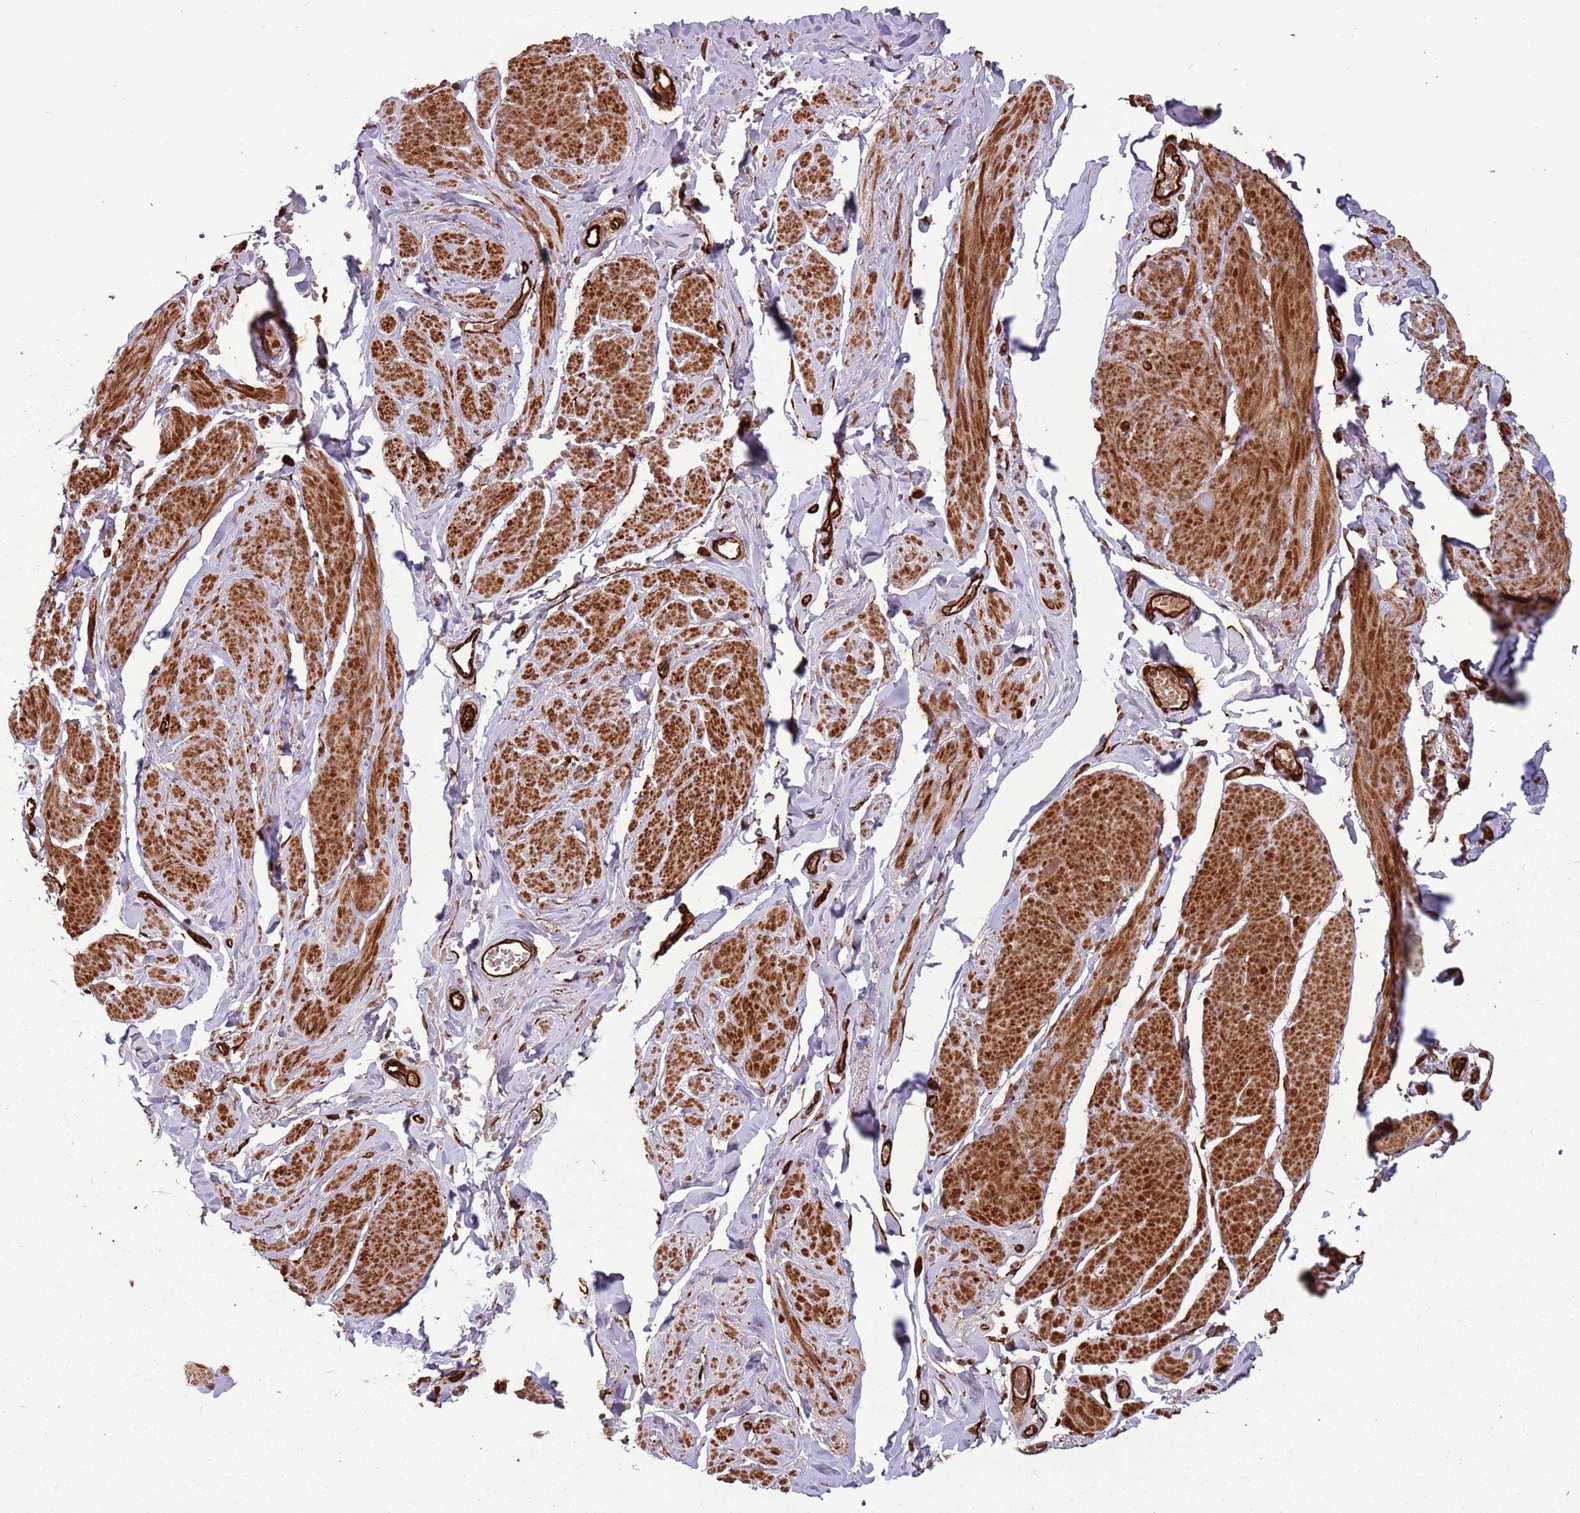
{"staining": {"intensity": "strong", "quantity": "25%-75%", "location": "cytoplasmic/membranous,nuclear"}, "tissue": "smooth muscle", "cell_type": "Smooth muscle cells", "image_type": "normal", "snomed": [{"axis": "morphology", "description": "Normal tissue, NOS"}, {"axis": "topography", "description": "Smooth muscle"}, {"axis": "topography", "description": "Peripheral nerve tissue"}], "caption": "Normal smooth muscle displays strong cytoplasmic/membranous,nuclear positivity in approximately 25%-75% of smooth muscle cells, visualized by immunohistochemistry.", "gene": "ADAMTS3", "patient": {"sex": "male", "age": 69}}